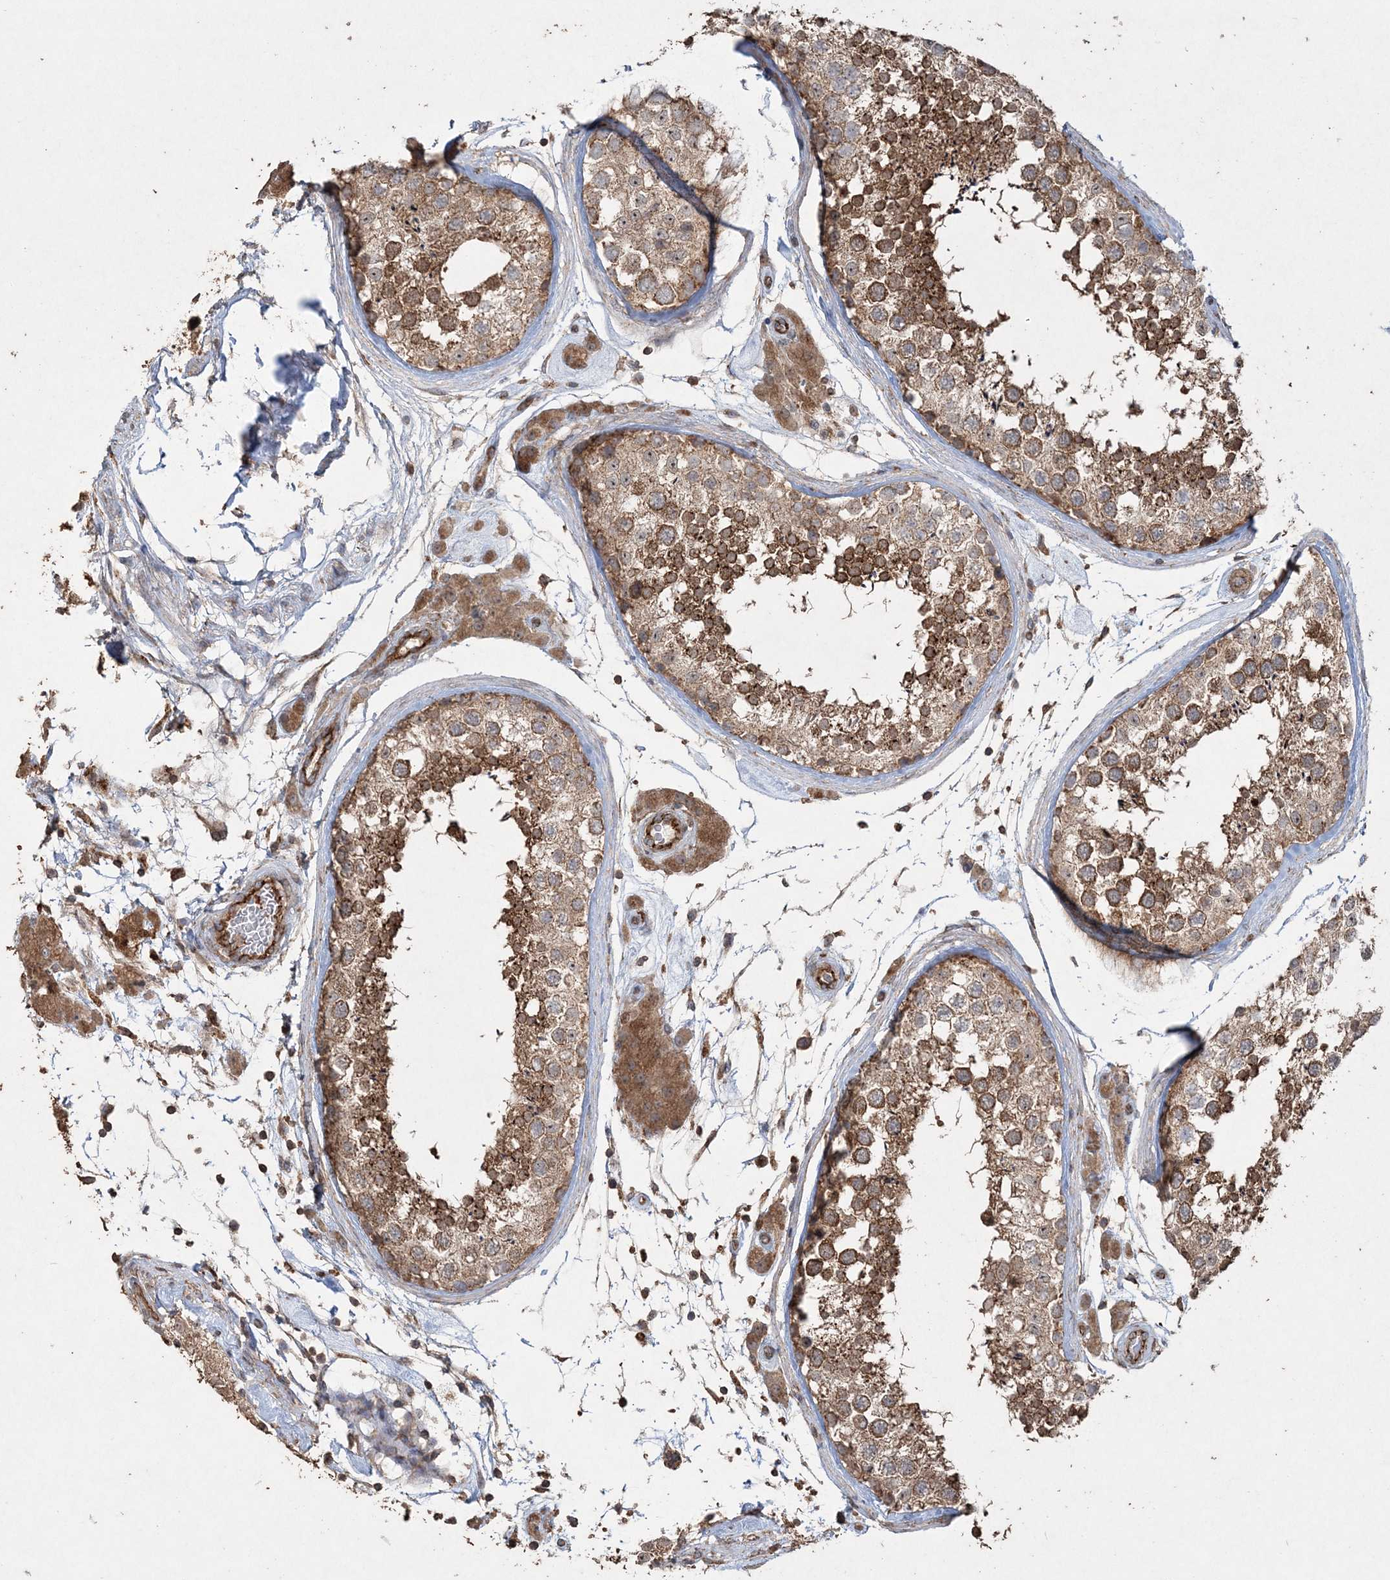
{"staining": {"intensity": "moderate", "quantity": ">75%", "location": "cytoplasmic/membranous"}, "tissue": "testis", "cell_type": "Cells in seminiferous ducts", "image_type": "normal", "snomed": [{"axis": "morphology", "description": "Normal tissue, NOS"}, {"axis": "topography", "description": "Testis"}], "caption": "Immunohistochemical staining of unremarkable testis exhibits moderate cytoplasmic/membranous protein staining in about >75% of cells in seminiferous ducts. Immunohistochemistry (ihc) stains the protein in brown and the nuclei are stained blue.", "gene": "TTC7A", "patient": {"sex": "male", "age": 46}}